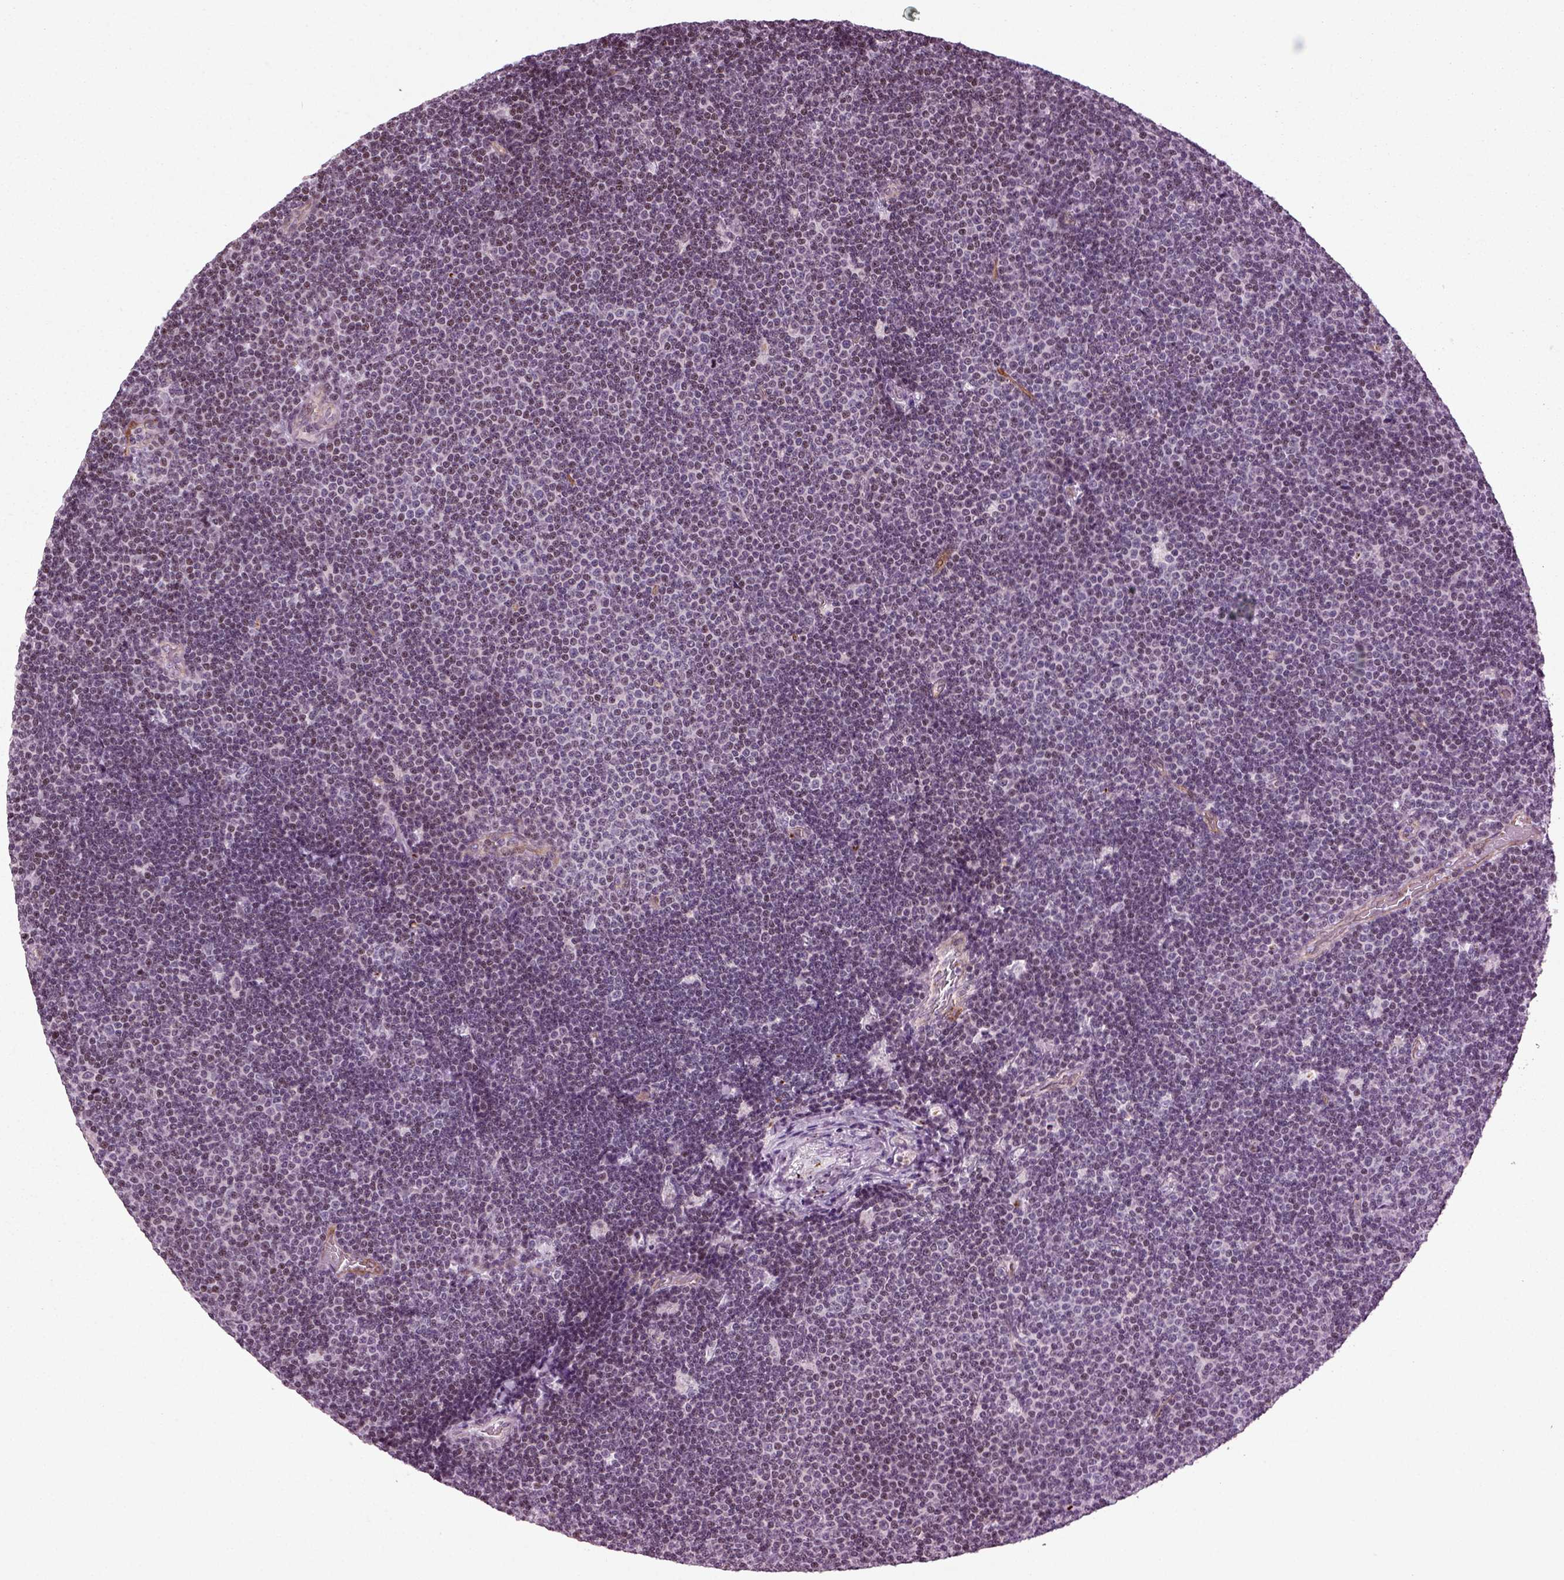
{"staining": {"intensity": "weak", "quantity": "<25%", "location": "nuclear"}, "tissue": "lymphoma", "cell_type": "Tumor cells", "image_type": "cancer", "snomed": [{"axis": "morphology", "description": "Malignant lymphoma, non-Hodgkin's type, Low grade"}, {"axis": "topography", "description": "Brain"}], "caption": "Photomicrograph shows no protein staining in tumor cells of lymphoma tissue.", "gene": "HEYL", "patient": {"sex": "female", "age": 66}}